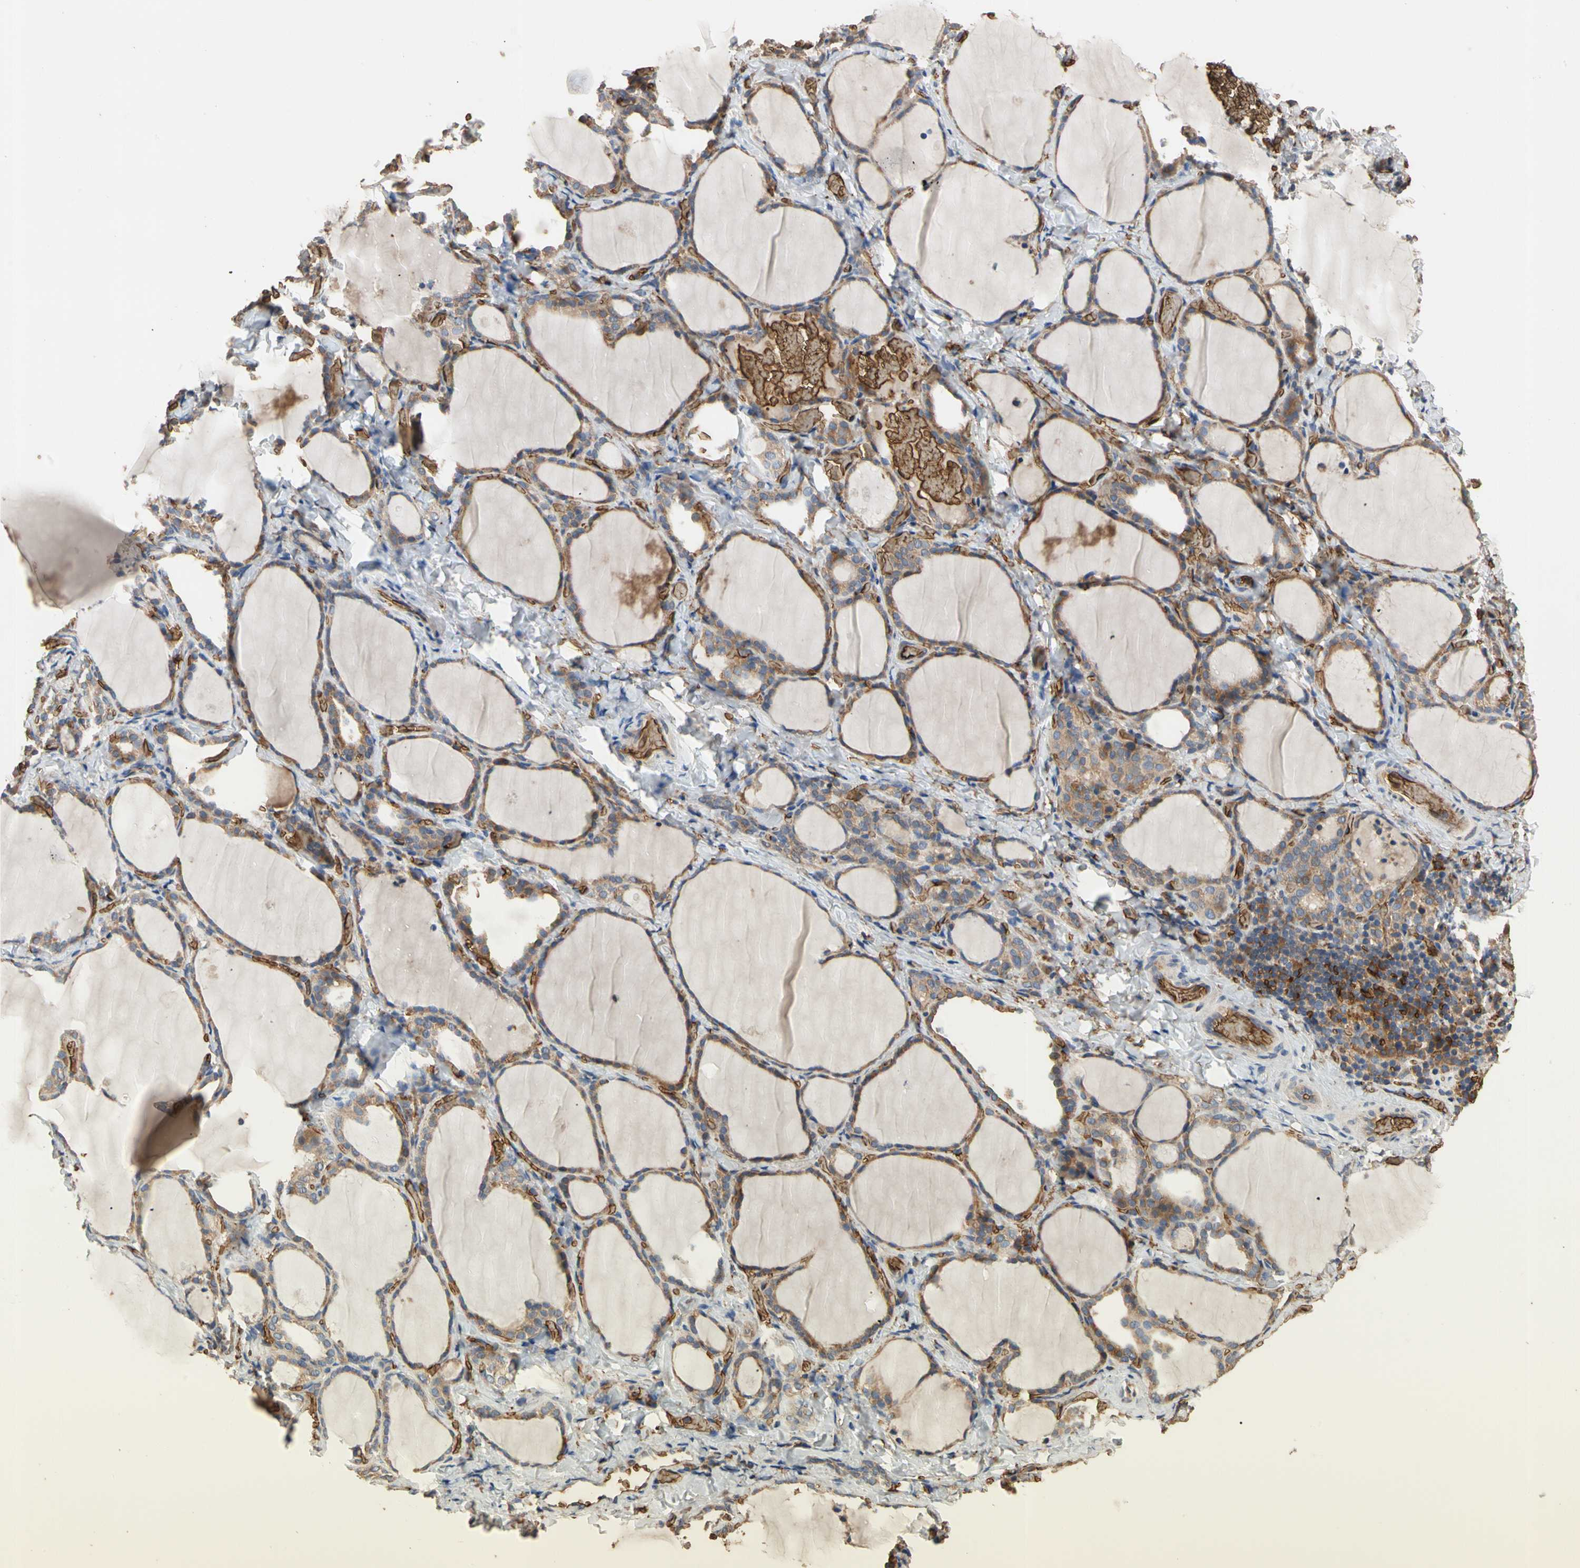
{"staining": {"intensity": "moderate", "quantity": ">75%", "location": "cytoplasmic/membranous"}, "tissue": "thyroid gland", "cell_type": "Glandular cells", "image_type": "normal", "snomed": [{"axis": "morphology", "description": "Normal tissue, NOS"}, {"axis": "morphology", "description": "Papillary adenocarcinoma, NOS"}, {"axis": "topography", "description": "Thyroid gland"}], "caption": "Glandular cells show moderate cytoplasmic/membranous positivity in approximately >75% of cells in normal thyroid gland.", "gene": "RIOK2", "patient": {"sex": "female", "age": 30}}